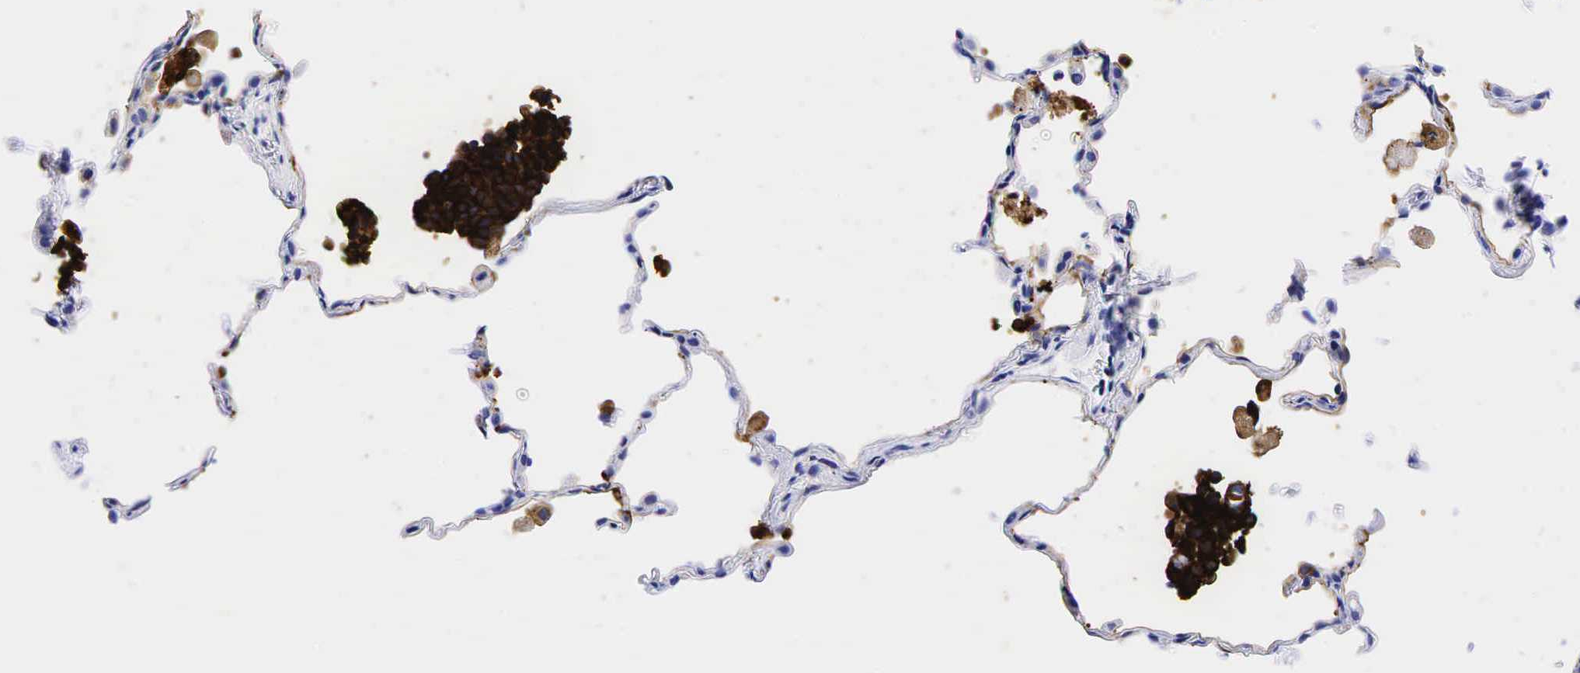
{"staining": {"intensity": "strong", "quantity": ">75%", "location": "cytoplasmic/membranous"}, "tissue": "lung cancer", "cell_type": "Tumor cells", "image_type": "cancer", "snomed": [{"axis": "morphology", "description": "Neoplasm, malignant, NOS"}, {"axis": "topography", "description": "Lung"}], "caption": "Immunohistochemistry of human lung cancer (malignant neoplasm) exhibits high levels of strong cytoplasmic/membranous positivity in approximately >75% of tumor cells.", "gene": "CEACAM5", "patient": {"sex": "female", "age": 75}}